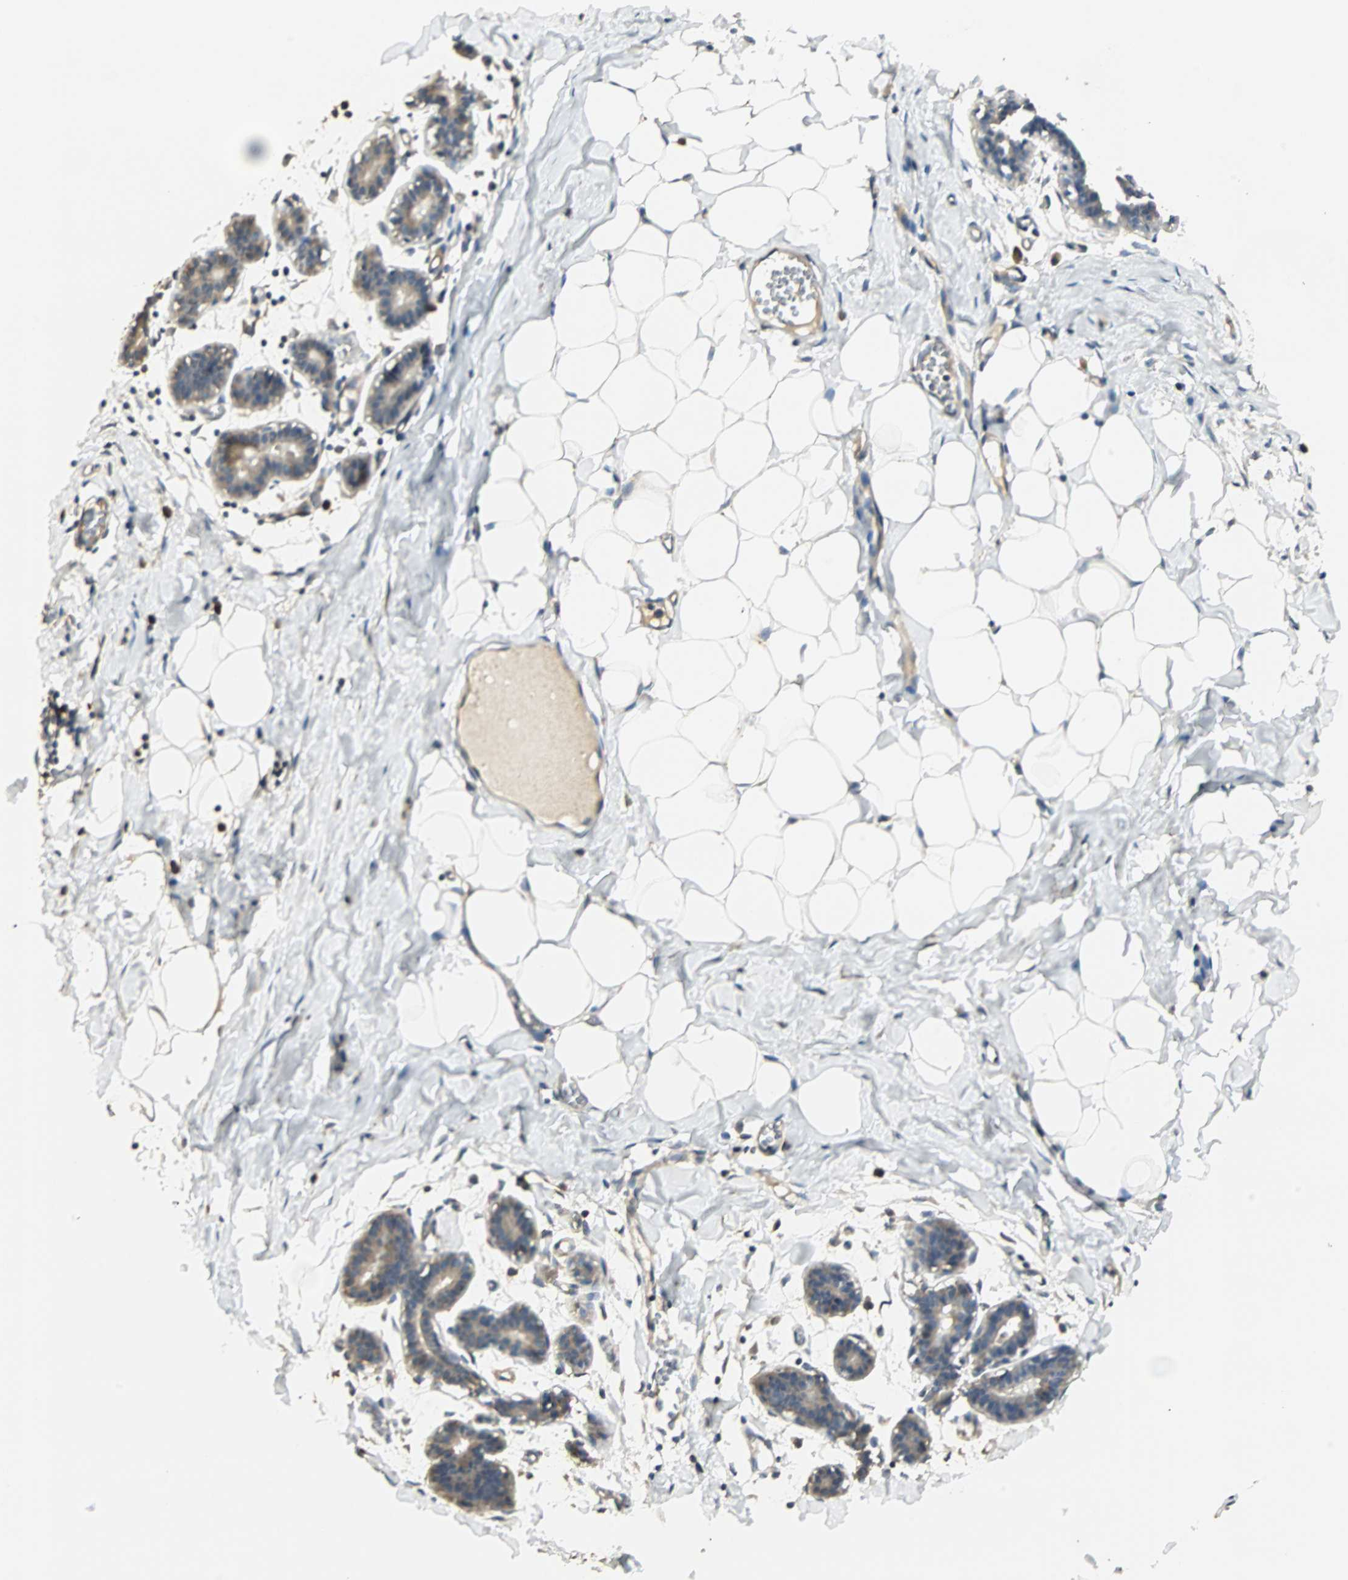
{"staining": {"intensity": "negative", "quantity": "none", "location": "none"}, "tissue": "breast", "cell_type": "Adipocytes", "image_type": "normal", "snomed": [{"axis": "morphology", "description": "Normal tissue, NOS"}, {"axis": "topography", "description": "Breast"}], "caption": "Human breast stained for a protein using IHC reveals no staining in adipocytes.", "gene": "GALK1", "patient": {"sex": "female", "age": 27}}